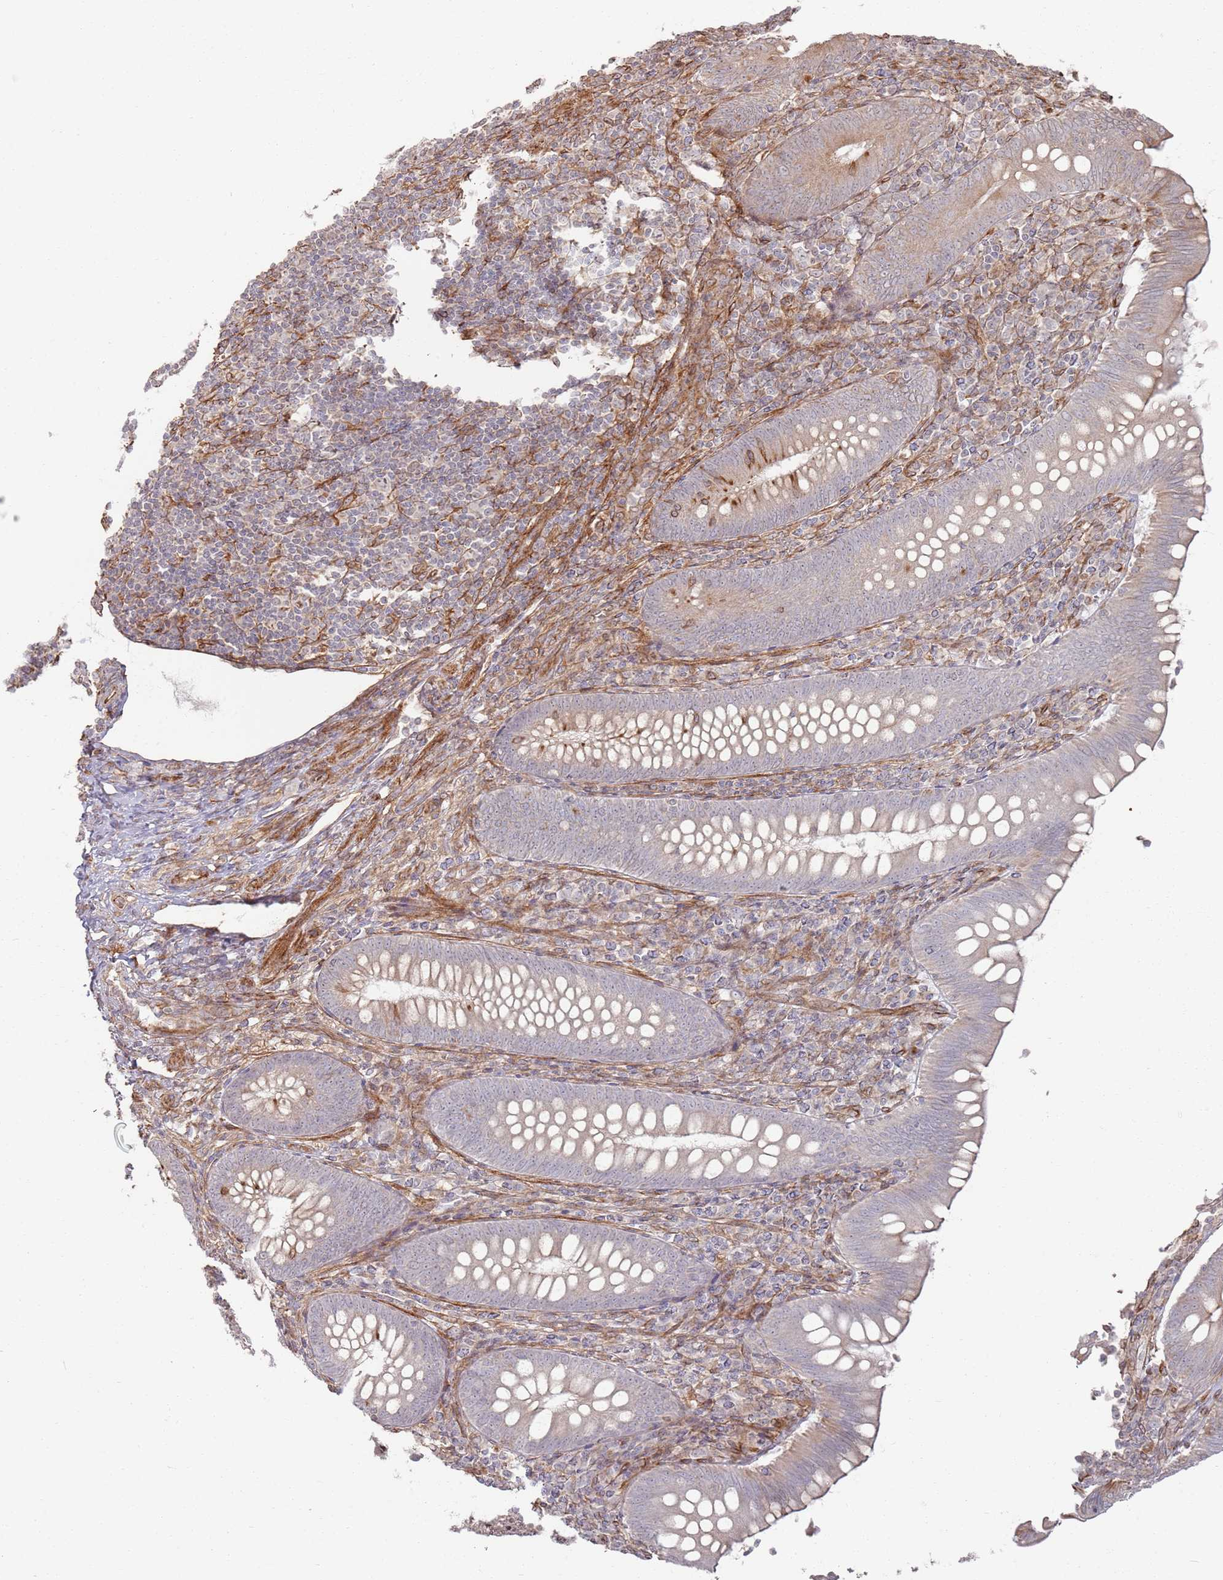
{"staining": {"intensity": "weak", "quantity": "<25%", "location": "cytoplasmic/membranous"}, "tissue": "appendix", "cell_type": "Glandular cells", "image_type": "normal", "snomed": [{"axis": "morphology", "description": "Normal tissue, NOS"}, {"axis": "topography", "description": "Appendix"}], "caption": "A high-resolution photomicrograph shows immunohistochemistry staining of benign appendix, which exhibits no significant expression in glandular cells.", "gene": "PHF21A", "patient": {"sex": "male", "age": 14}}